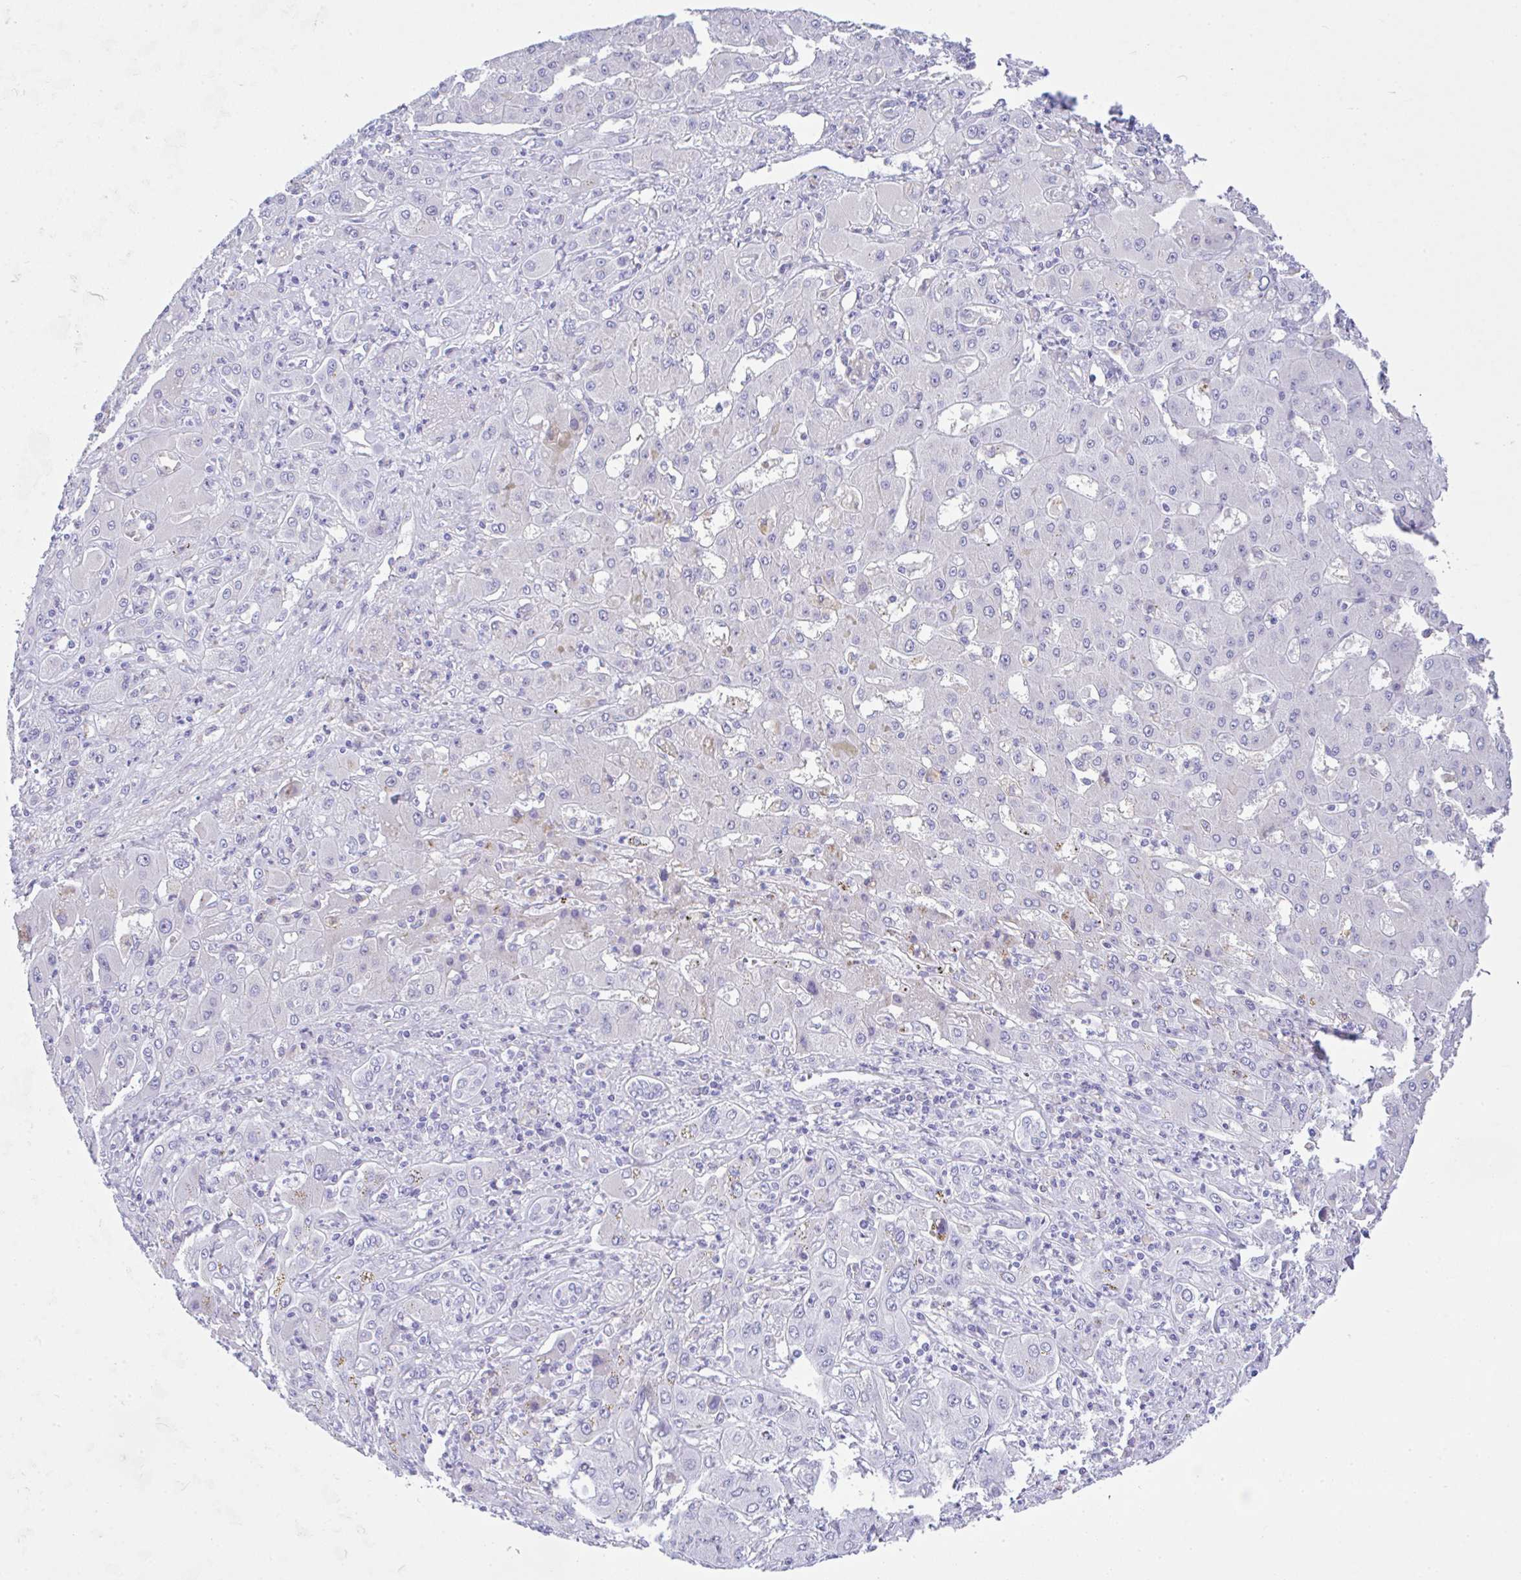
{"staining": {"intensity": "negative", "quantity": "none", "location": "none"}, "tissue": "liver cancer", "cell_type": "Tumor cells", "image_type": "cancer", "snomed": [{"axis": "morphology", "description": "Cholangiocarcinoma"}, {"axis": "topography", "description": "Liver"}], "caption": "A histopathology image of liver cancer (cholangiocarcinoma) stained for a protein shows no brown staining in tumor cells.", "gene": "NDUFAF8", "patient": {"sex": "male", "age": 67}}